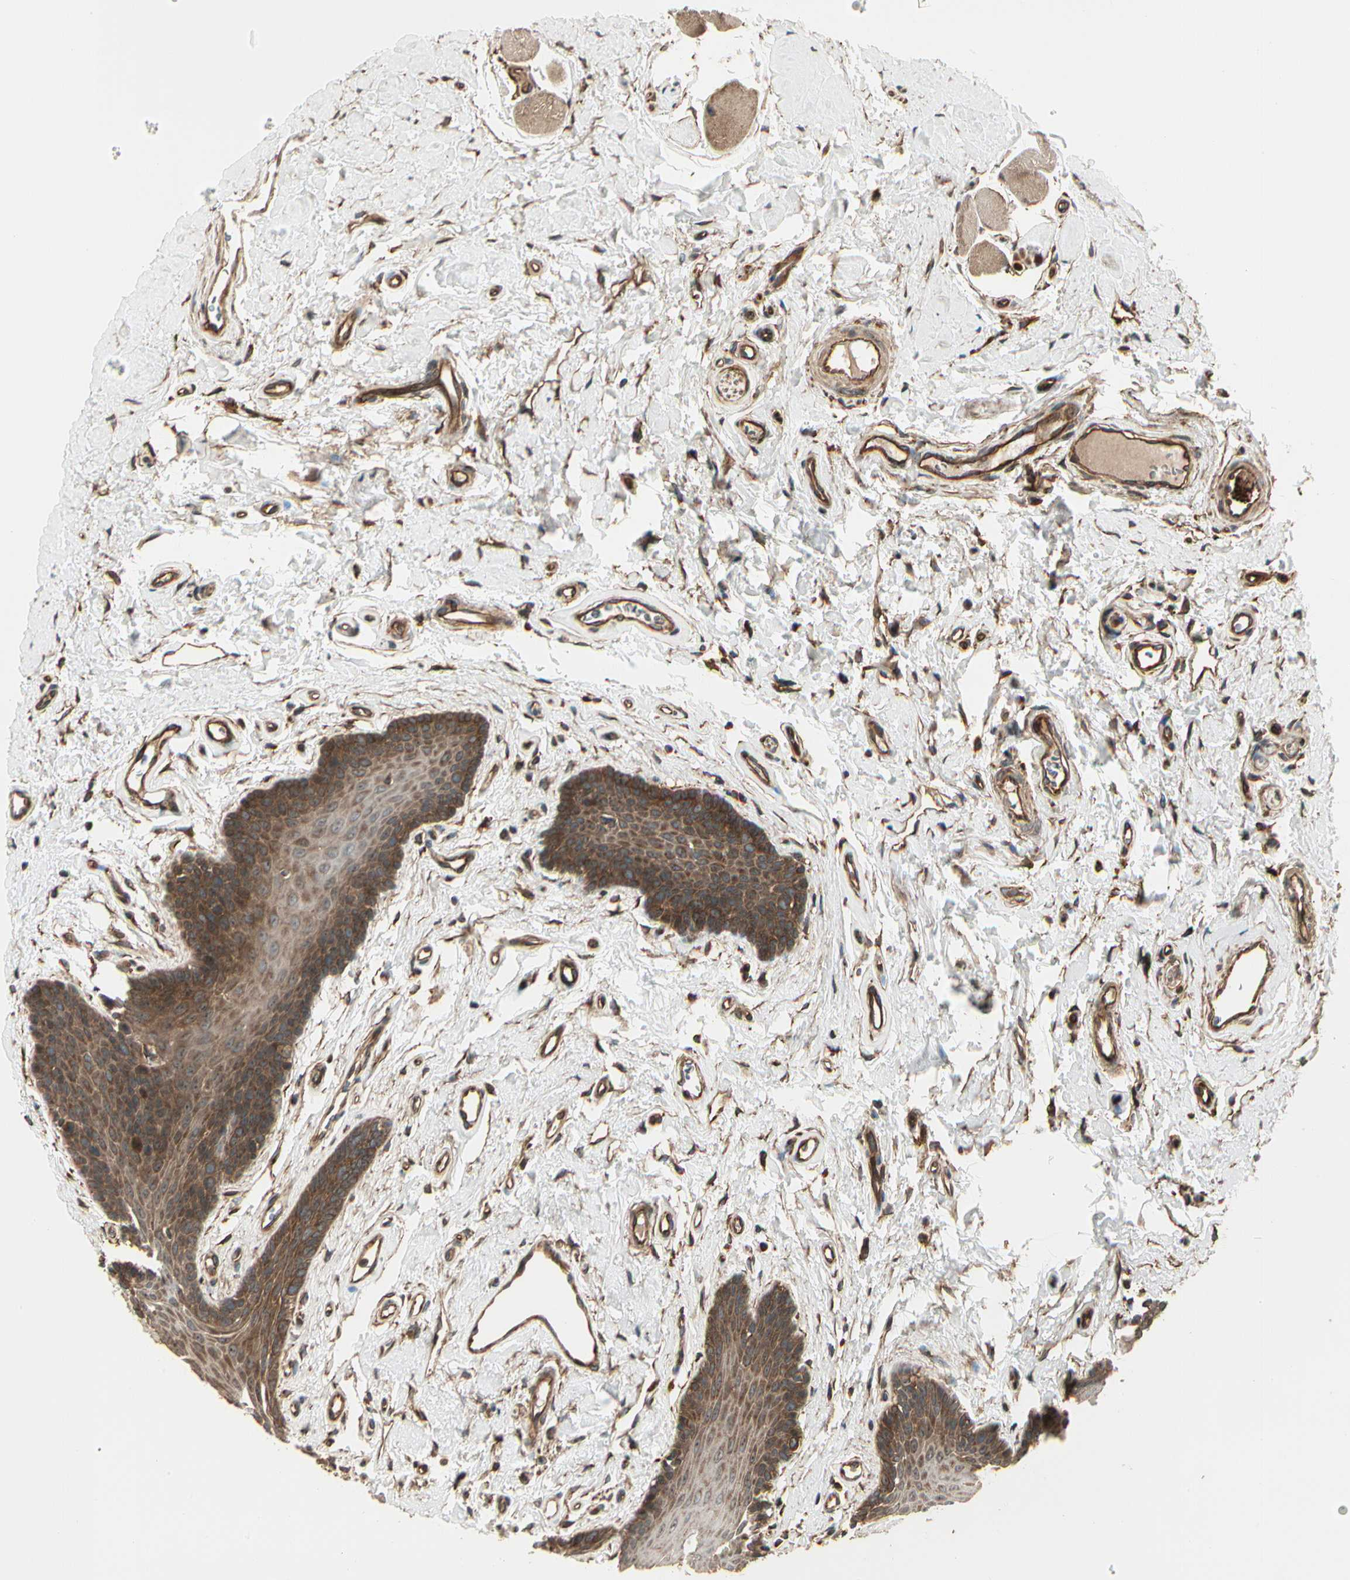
{"staining": {"intensity": "strong", "quantity": ">75%", "location": "cytoplasmic/membranous"}, "tissue": "oral mucosa", "cell_type": "Squamous epithelial cells", "image_type": "normal", "snomed": [{"axis": "morphology", "description": "Normal tissue, NOS"}, {"axis": "topography", "description": "Oral tissue"}], "caption": "DAB (3,3'-diaminobenzidine) immunohistochemical staining of benign human oral mucosa shows strong cytoplasmic/membranous protein staining in approximately >75% of squamous epithelial cells.", "gene": "FKBP15", "patient": {"sex": "male", "age": 62}}